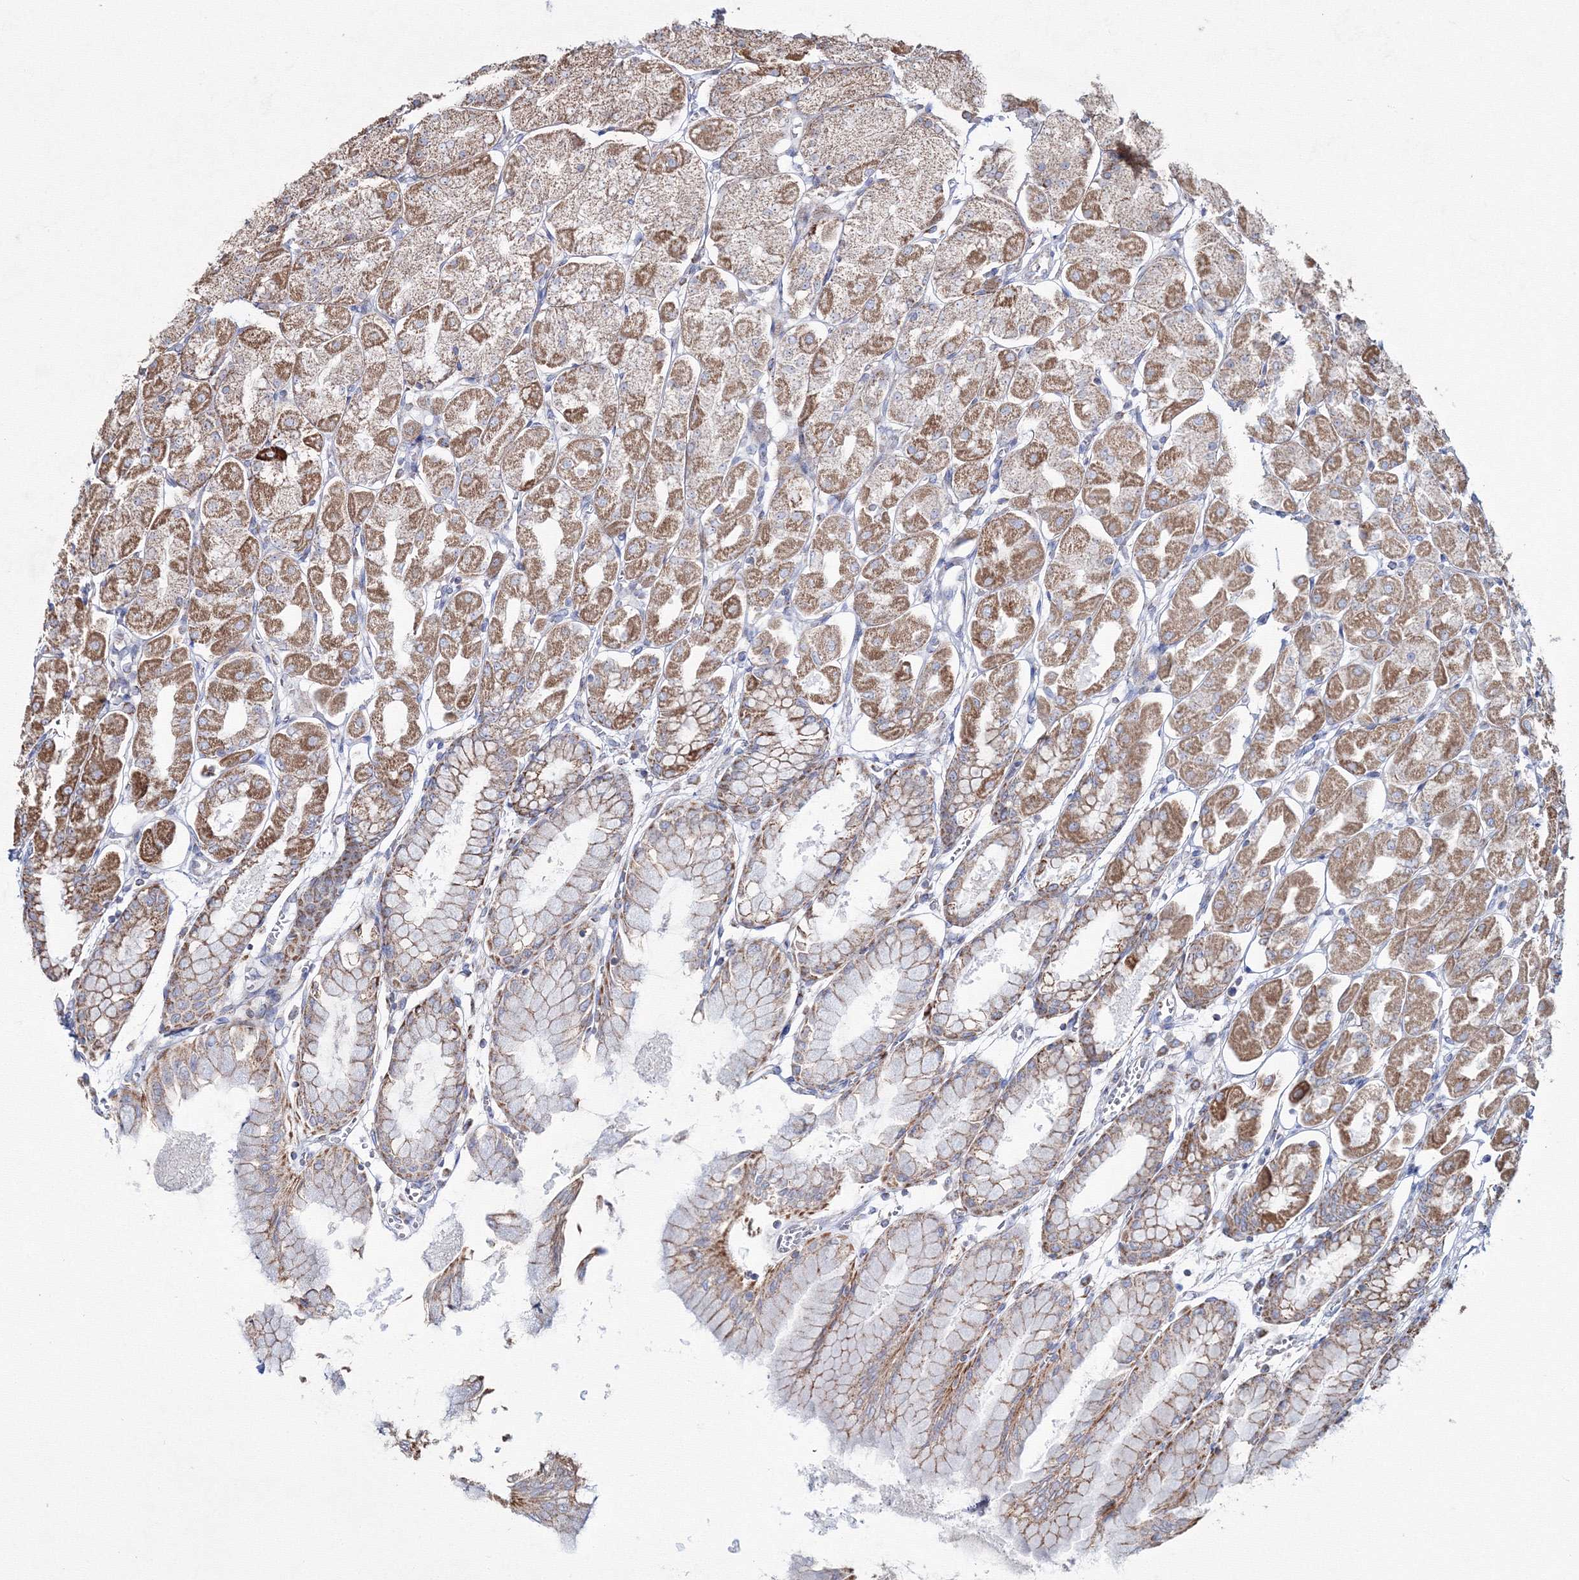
{"staining": {"intensity": "moderate", "quantity": ">75%", "location": "cytoplasmic/membranous"}, "tissue": "stomach", "cell_type": "Glandular cells", "image_type": "normal", "snomed": [{"axis": "morphology", "description": "Normal tissue, NOS"}, {"axis": "topography", "description": "Stomach, upper"}], "caption": "Normal stomach displays moderate cytoplasmic/membranous staining in about >75% of glandular cells.", "gene": "IGSF9", "patient": {"sex": "female", "age": 56}}